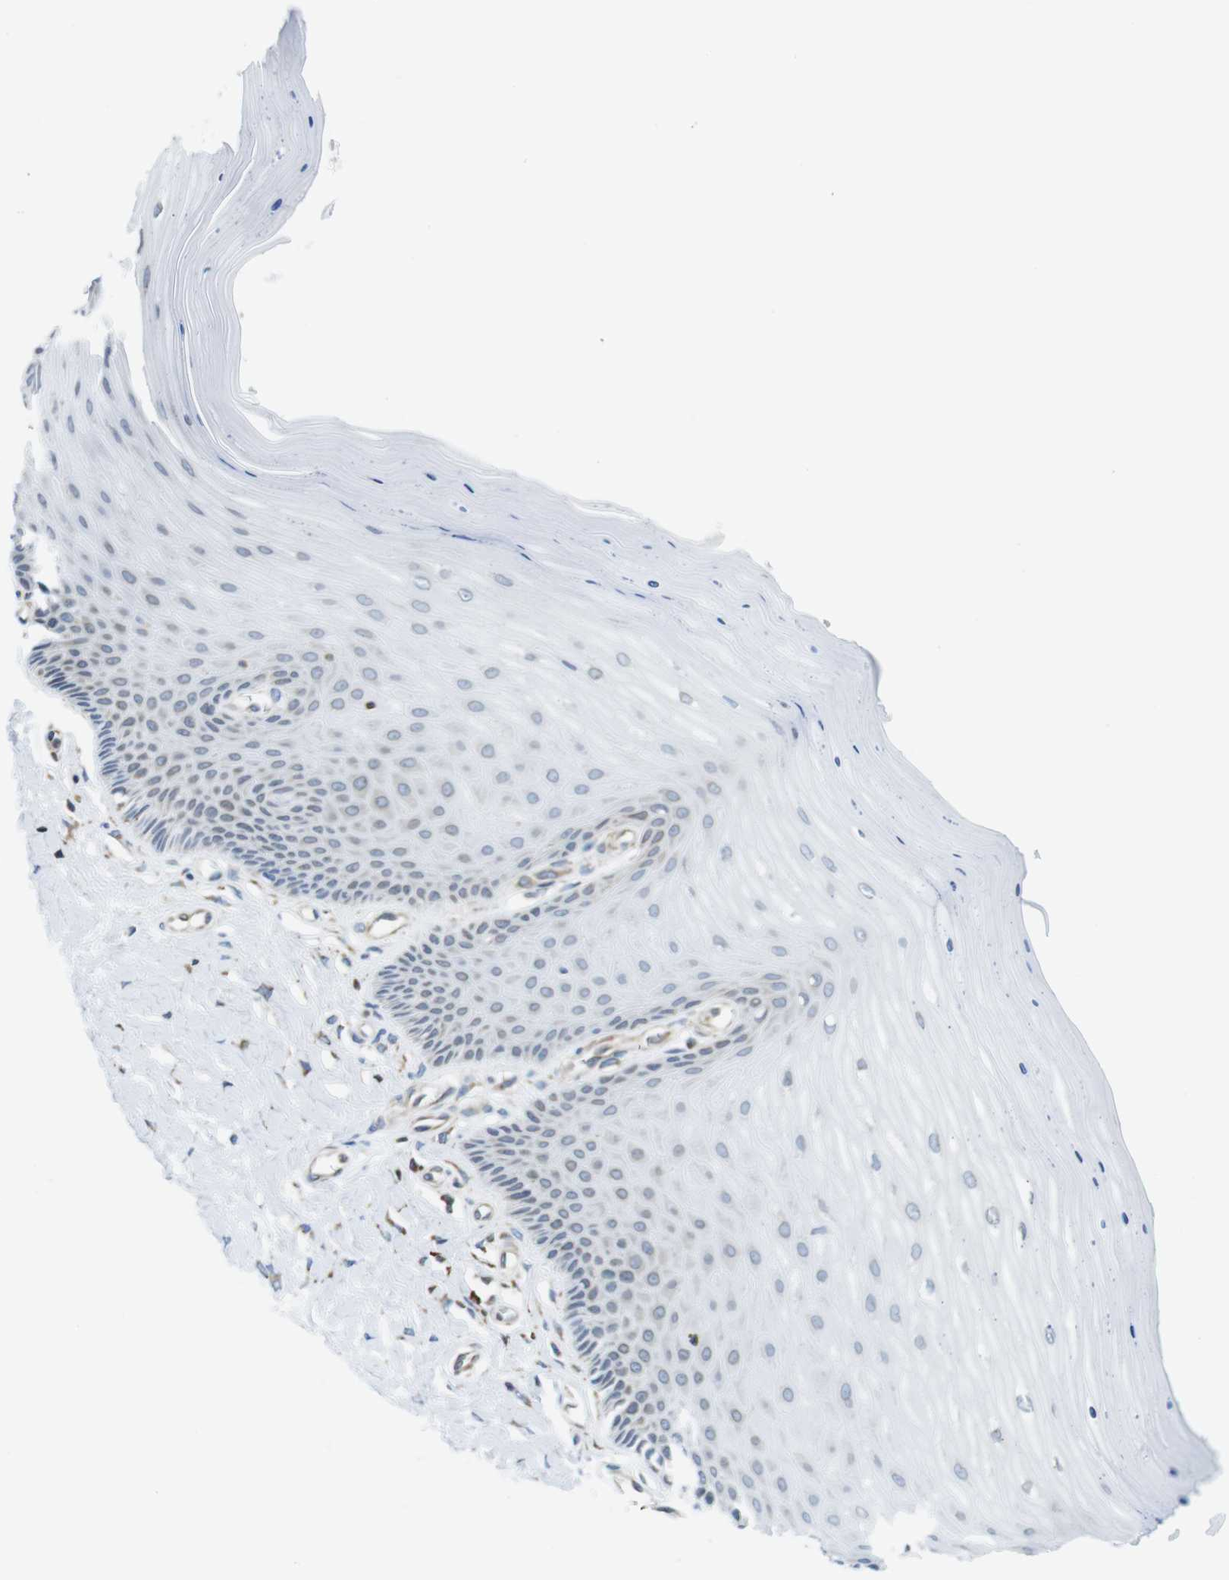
{"staining": {"intensity": "moderate", "quantity": "<25%", "location": "cytoplasmic/membranous"}, "tissue": "cervix", "cell_type": "Squamous epithelial cells", "image_type": "normal", "snomed": [{"axis": "morphology", "description": "Normal tissue, NOS"}, {"axis": "topography", "description": "Cervix"}], "caption": "Immunohistochemistry image of unremarkable cervix: cervix stained using IHC demonstrates low levels of moderate protein expression localized specifically in the cytoplasmic/membranous of squamous epithelial cells, appearing as a cytoplasmic/membranous brown color.", "gene": "KCNE3", "patient": {"sex": "female", "age": 55}}